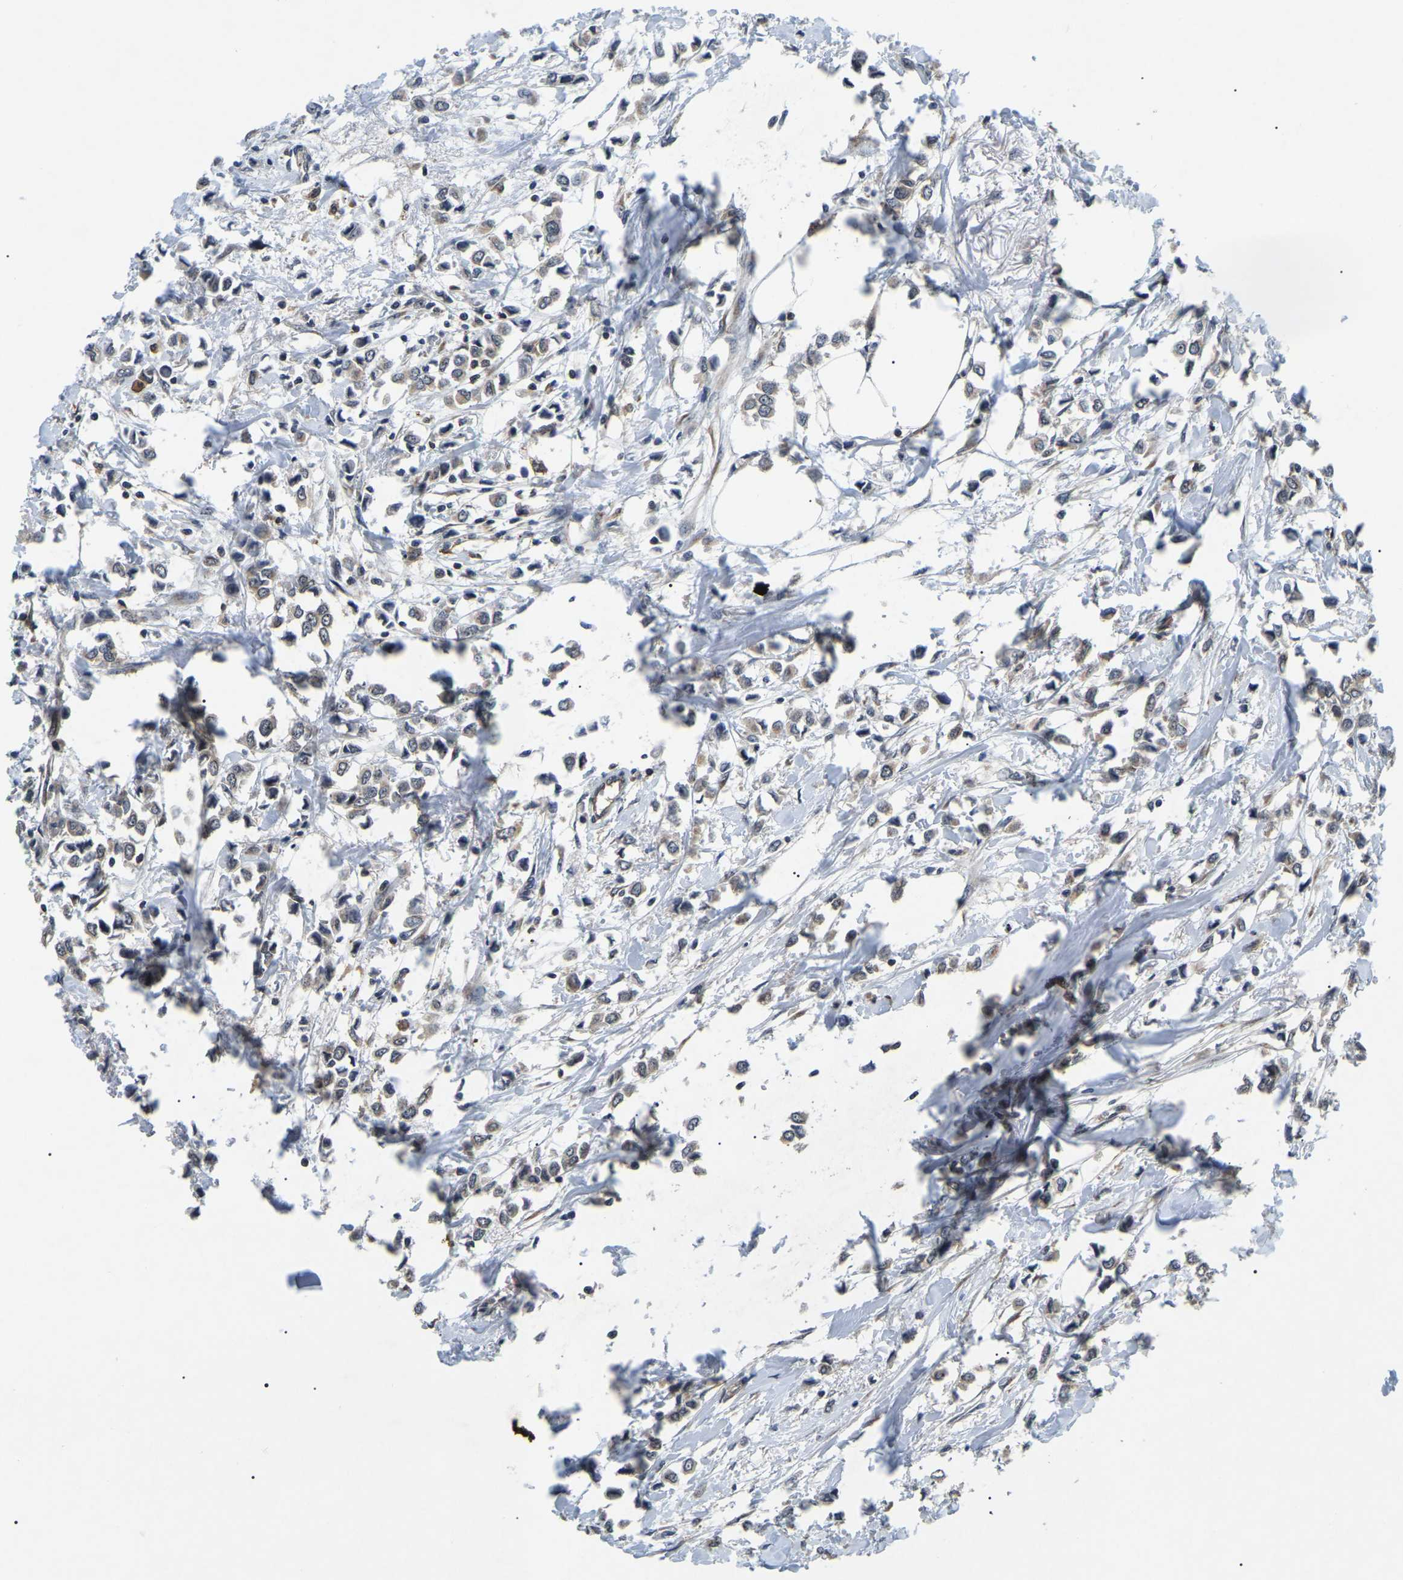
{"staining": {"intensity": "weak", "quantity": ">75%", "location": "cytoplasmic/membranous"}, "tissue": "breast cancer", "cell_type": "Tumor cells", "image_type": "cancer", "snomed": [{"axis": "morphology", "description": "Lobular carcinoma"}, {"axis": "topography", "description": "Breast"}], "caption": "An immunohistochemistry (IHC) image of neoplastic tissue is shown. Protein staining in brown labels weak cytoplasmic/membranous positivity in breast lobular carcinoma within tumor cells.", "gene": "RBM28", "patient": {"sex": "female", "age": 51}}